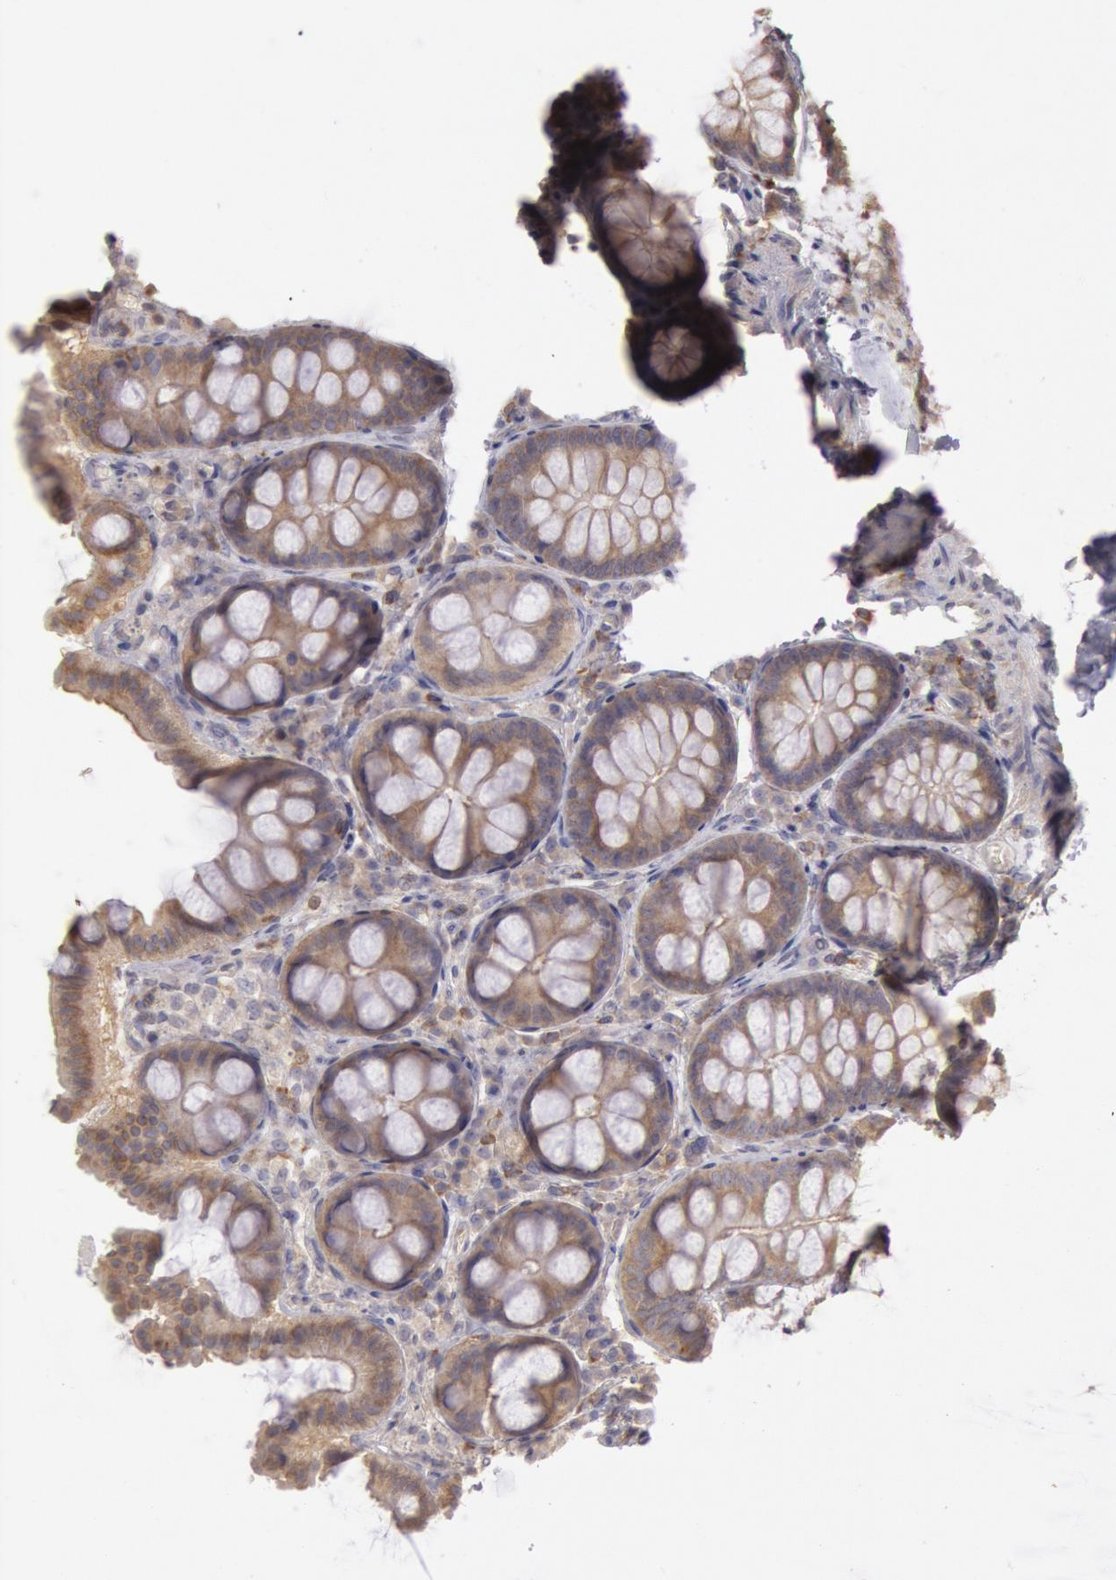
{"staining": {"intensity": "negative", "quantity": "none", "location": "none"}, "tissue": "colon", "cell_type": "Endothelial cells", "image_type": "normal", "snomed": [{"axis": "morphology", "description": "Normal tissue, NOS"}, {"axis": "topography", "description": "Colon"}], "caption": "Immunohistochemical staining of normal human colon shows no significant expression in endothelial cells.", "gene": "NMT2", "patient": {"sex": "female", "age": 61}}